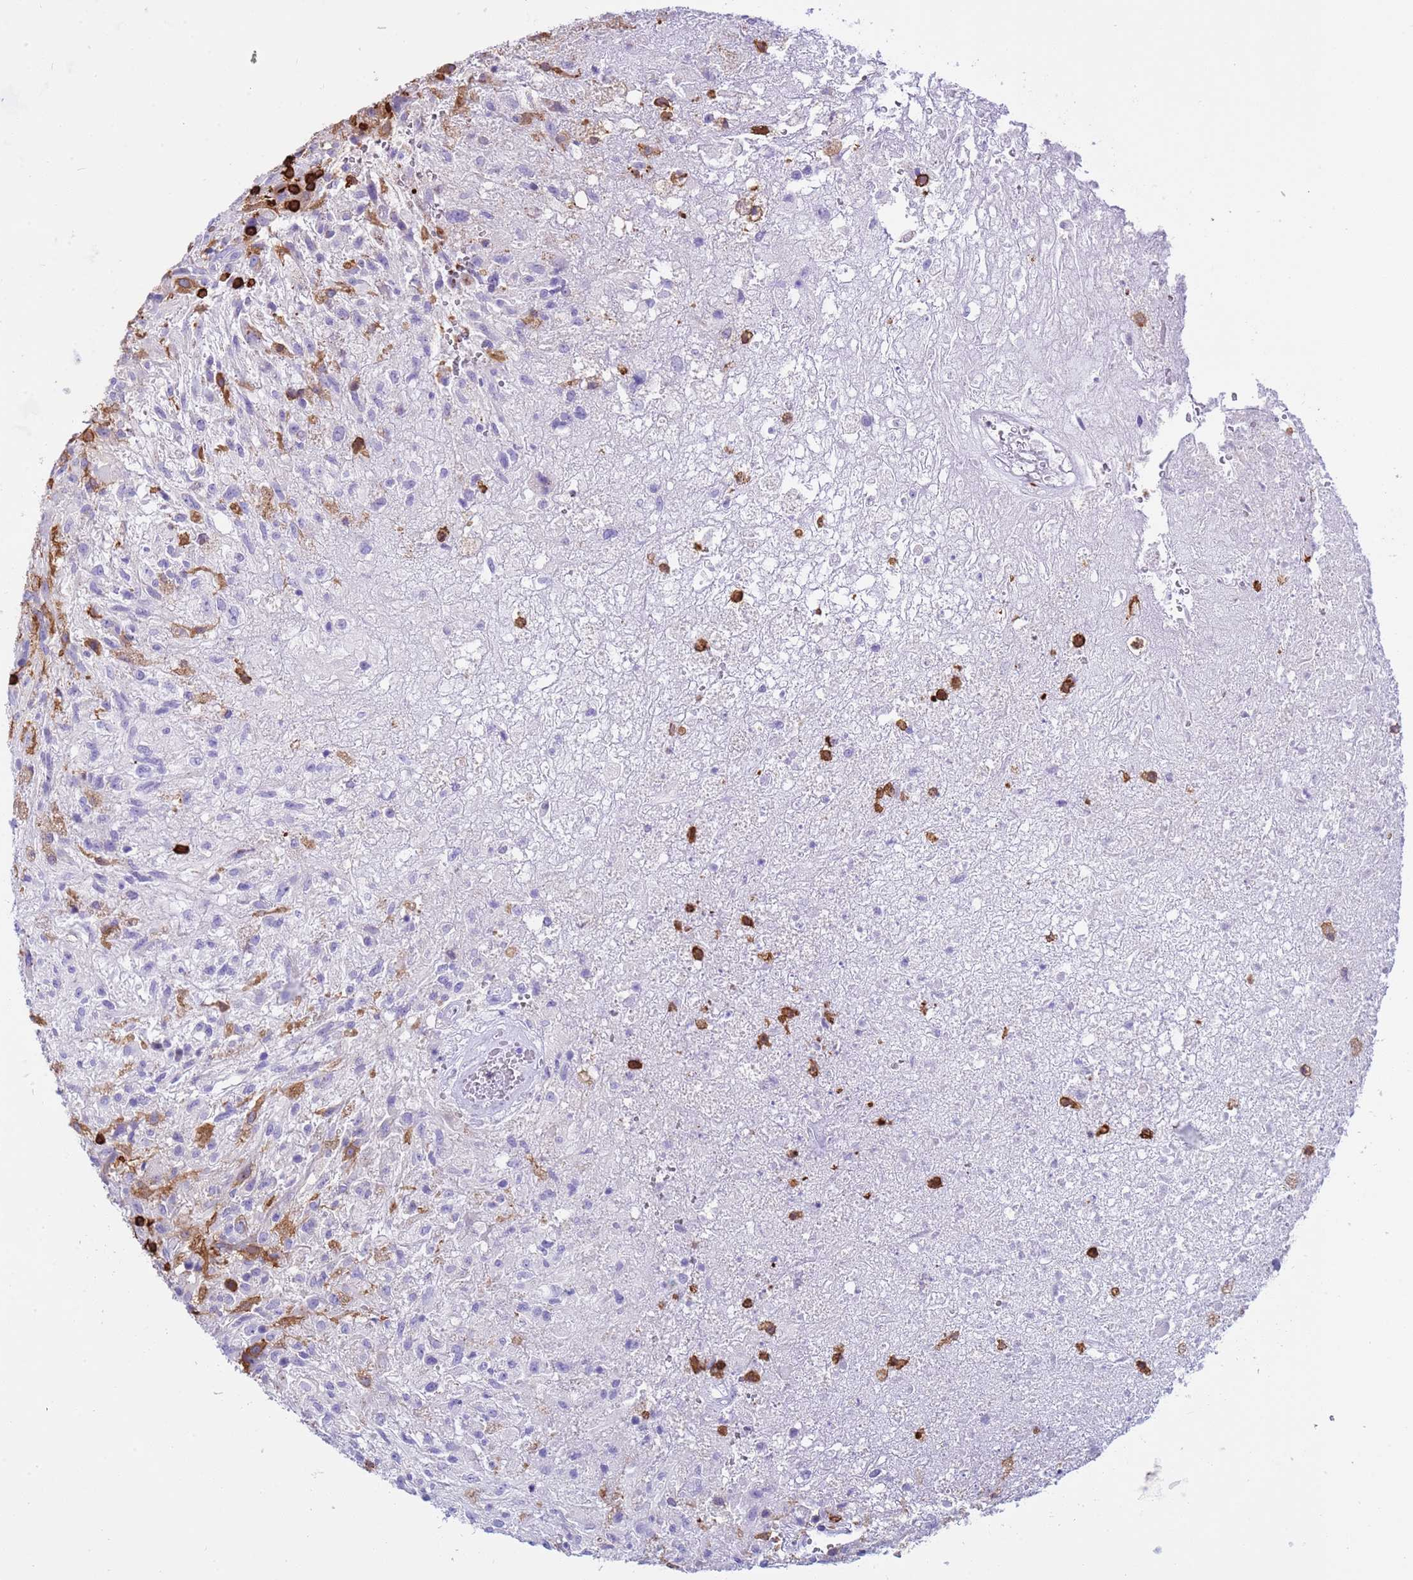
{"staining": {"intensity": "negative", "quantity": "none", "location": "none"}, "tissue": "glioma", "cell_type": "Tumor cells", "image_type": "cancer", "snomed": [{"axis": "morphology", "description": "Glioma, malignant, High grade"}, {"axis": "topography", "description": "Brain"}], "caption": "High-grade glioma (malignant) stained for a protein using immunohistochemistry exhibits no positivity tumor cells.", "gene": "IRF5", "patient": {"sex": "male", "age": 56}}